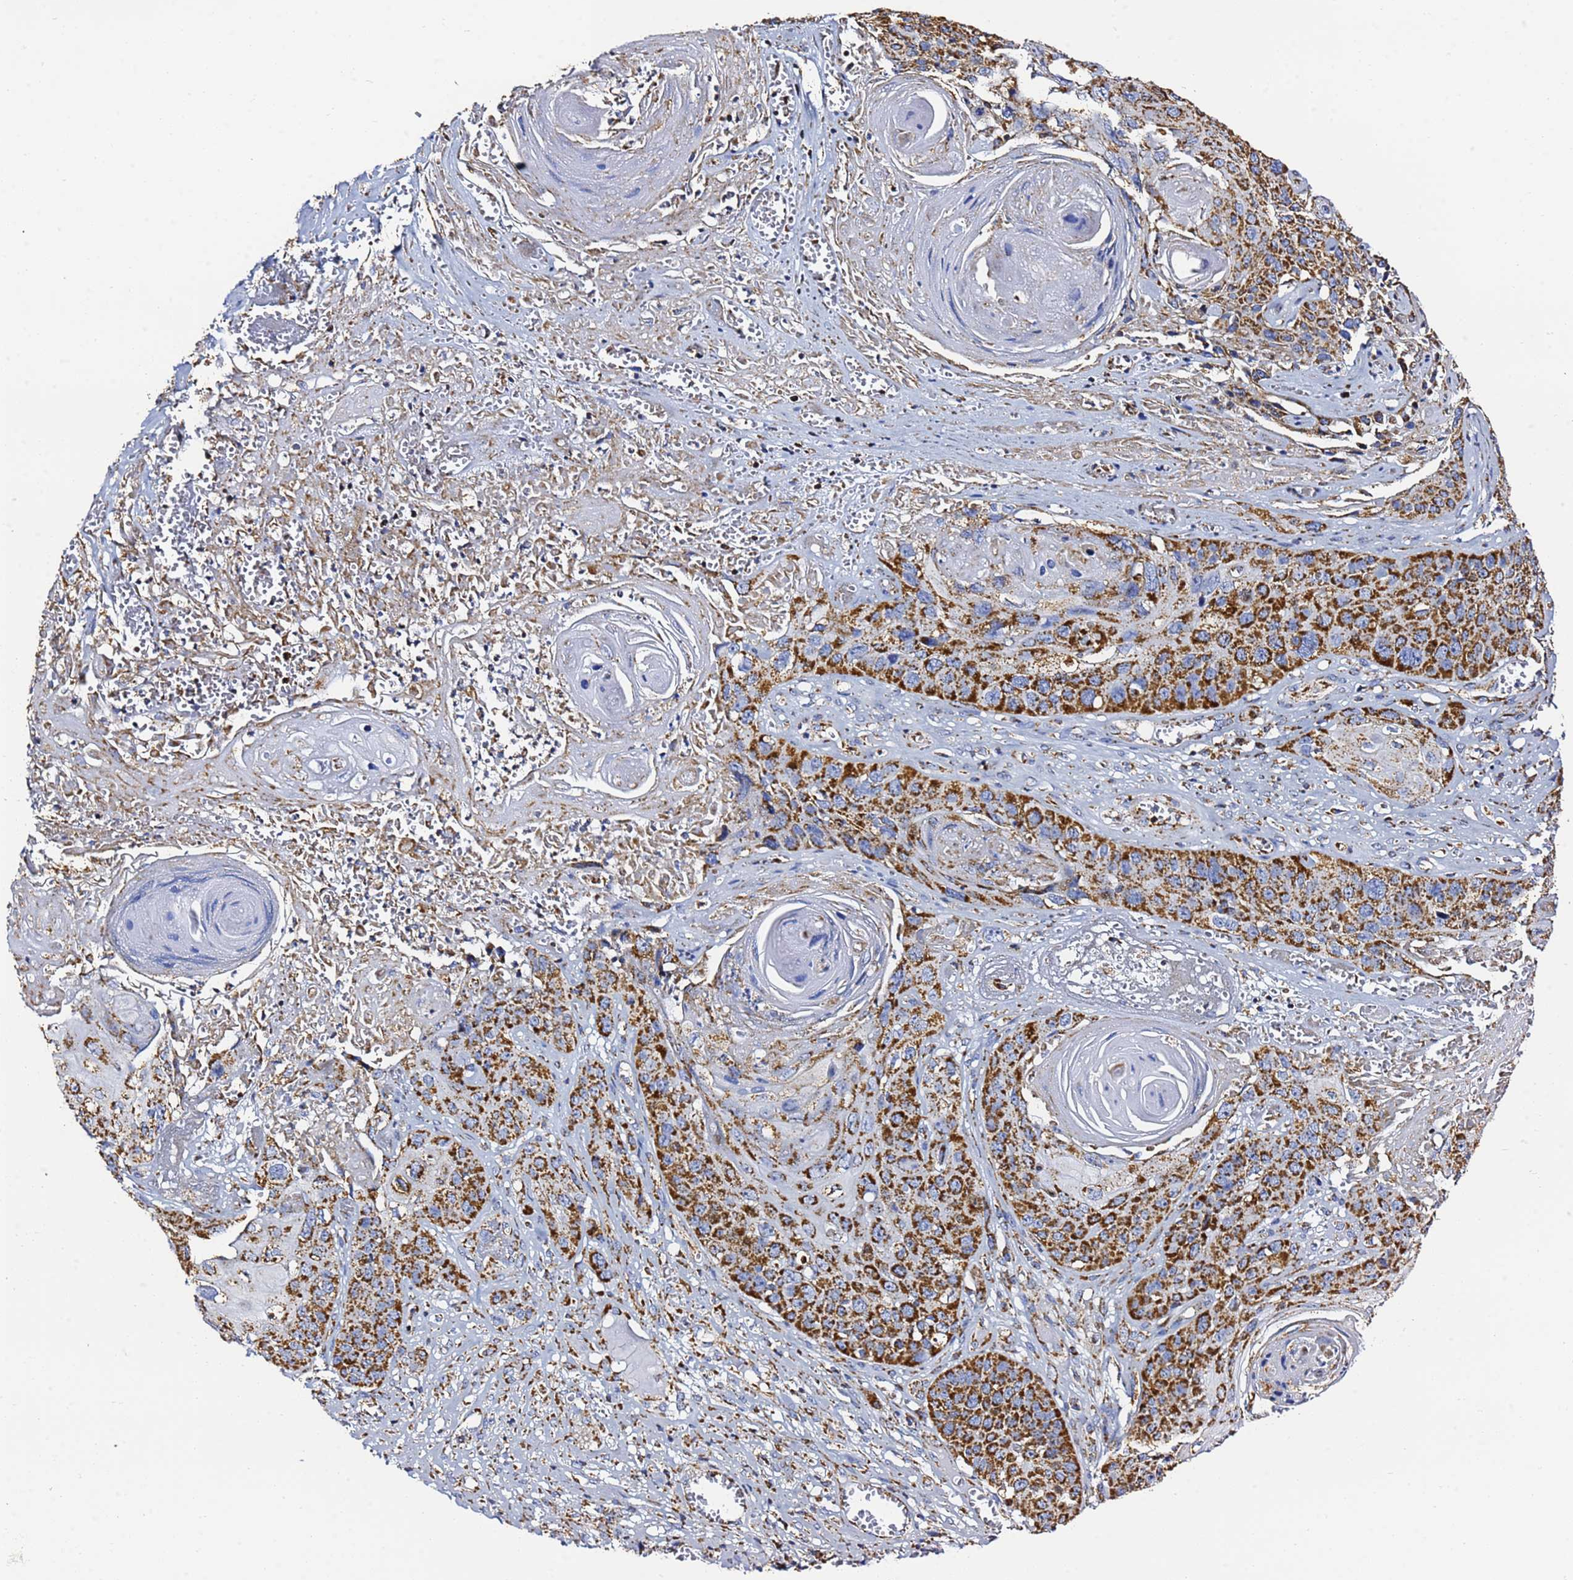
{"staining": {"intensity": "strong", "quantity": ">75%", "location": "cytoplasmic/membranous"}, "tissue": "skin cancer", "cell_type": "Tumor cells", "image_type": "cancer", "snomed": [{"axis": "morphology", "description": "Squamous cell carcinoma, NOS"}, {"axis": "topography", "description": "Skin"}], "caption": "The histopathology image shows a brown stain indicating the presence of a protein in the cytoplasmic/membranous of tumor cells in skin squamous cell carcinoma.", "gene": "PHB2", "patient": {"sex": "male", "age": 55}}